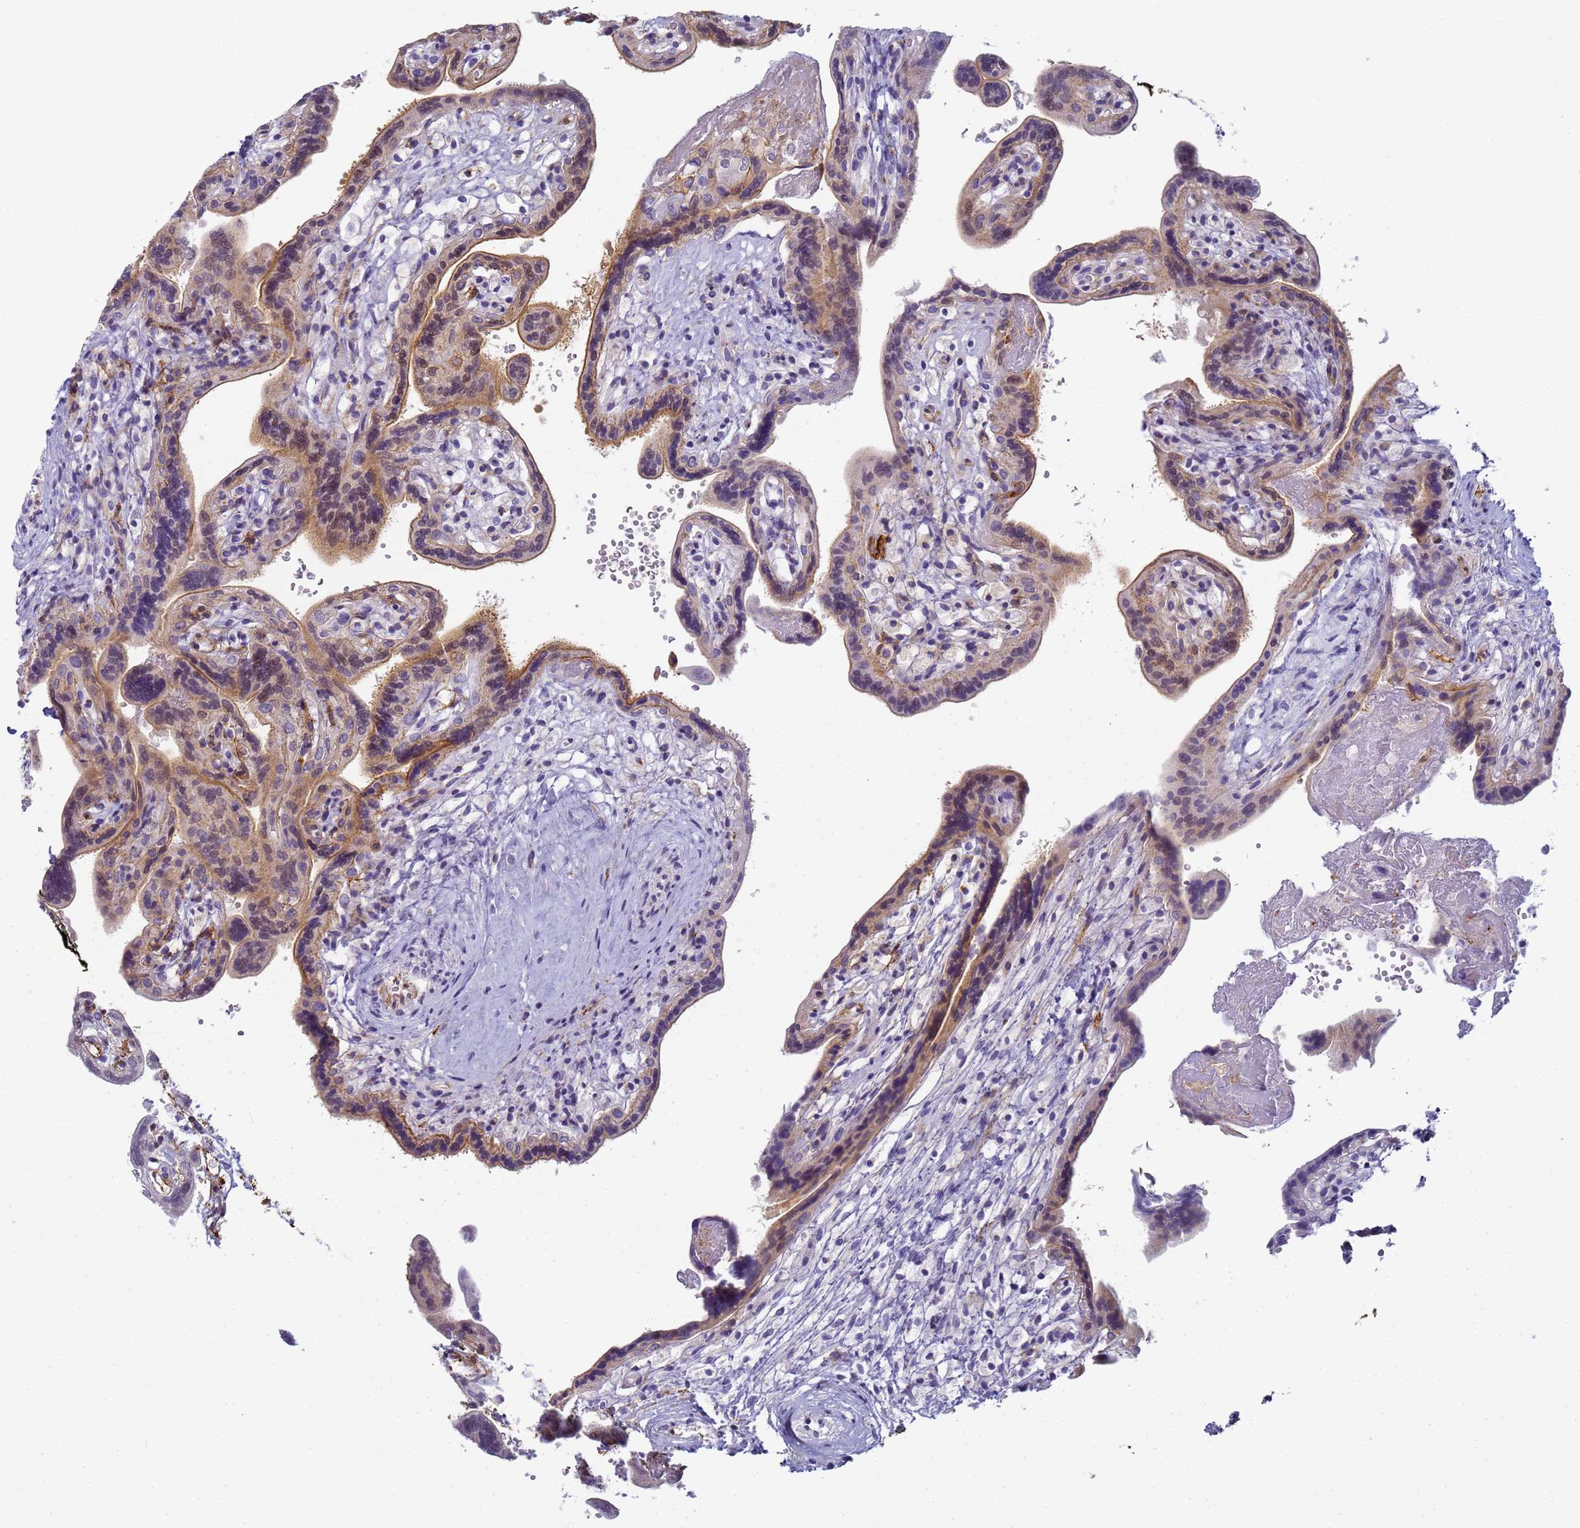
{"staining": {"intensity": "moderate", "quantity": "25%-75%", "location": "cytoplasmic/membranous,nuclear"}, "tissue": "placenta", "cell_type": "Trophoblastic cells", "image_type": "normal", "snomed": [{"axis": "morphology", "description": "Normal tissue, NOS"}, {"axis": "topography", "description": "Placenta"}], "caption": "Brown immunohistochemical staining in unremarkable placenta displays moderate cytoplasmic/membranous,nuclear positivity in about 25%-75% of trophoblastic cells. (DAB (3,3'-diaminobenzidine) IHC, brown staining for protein, blue staining for nuclei).", "gene": "CR1", "patient": {"sex": "female", "age": 37}}